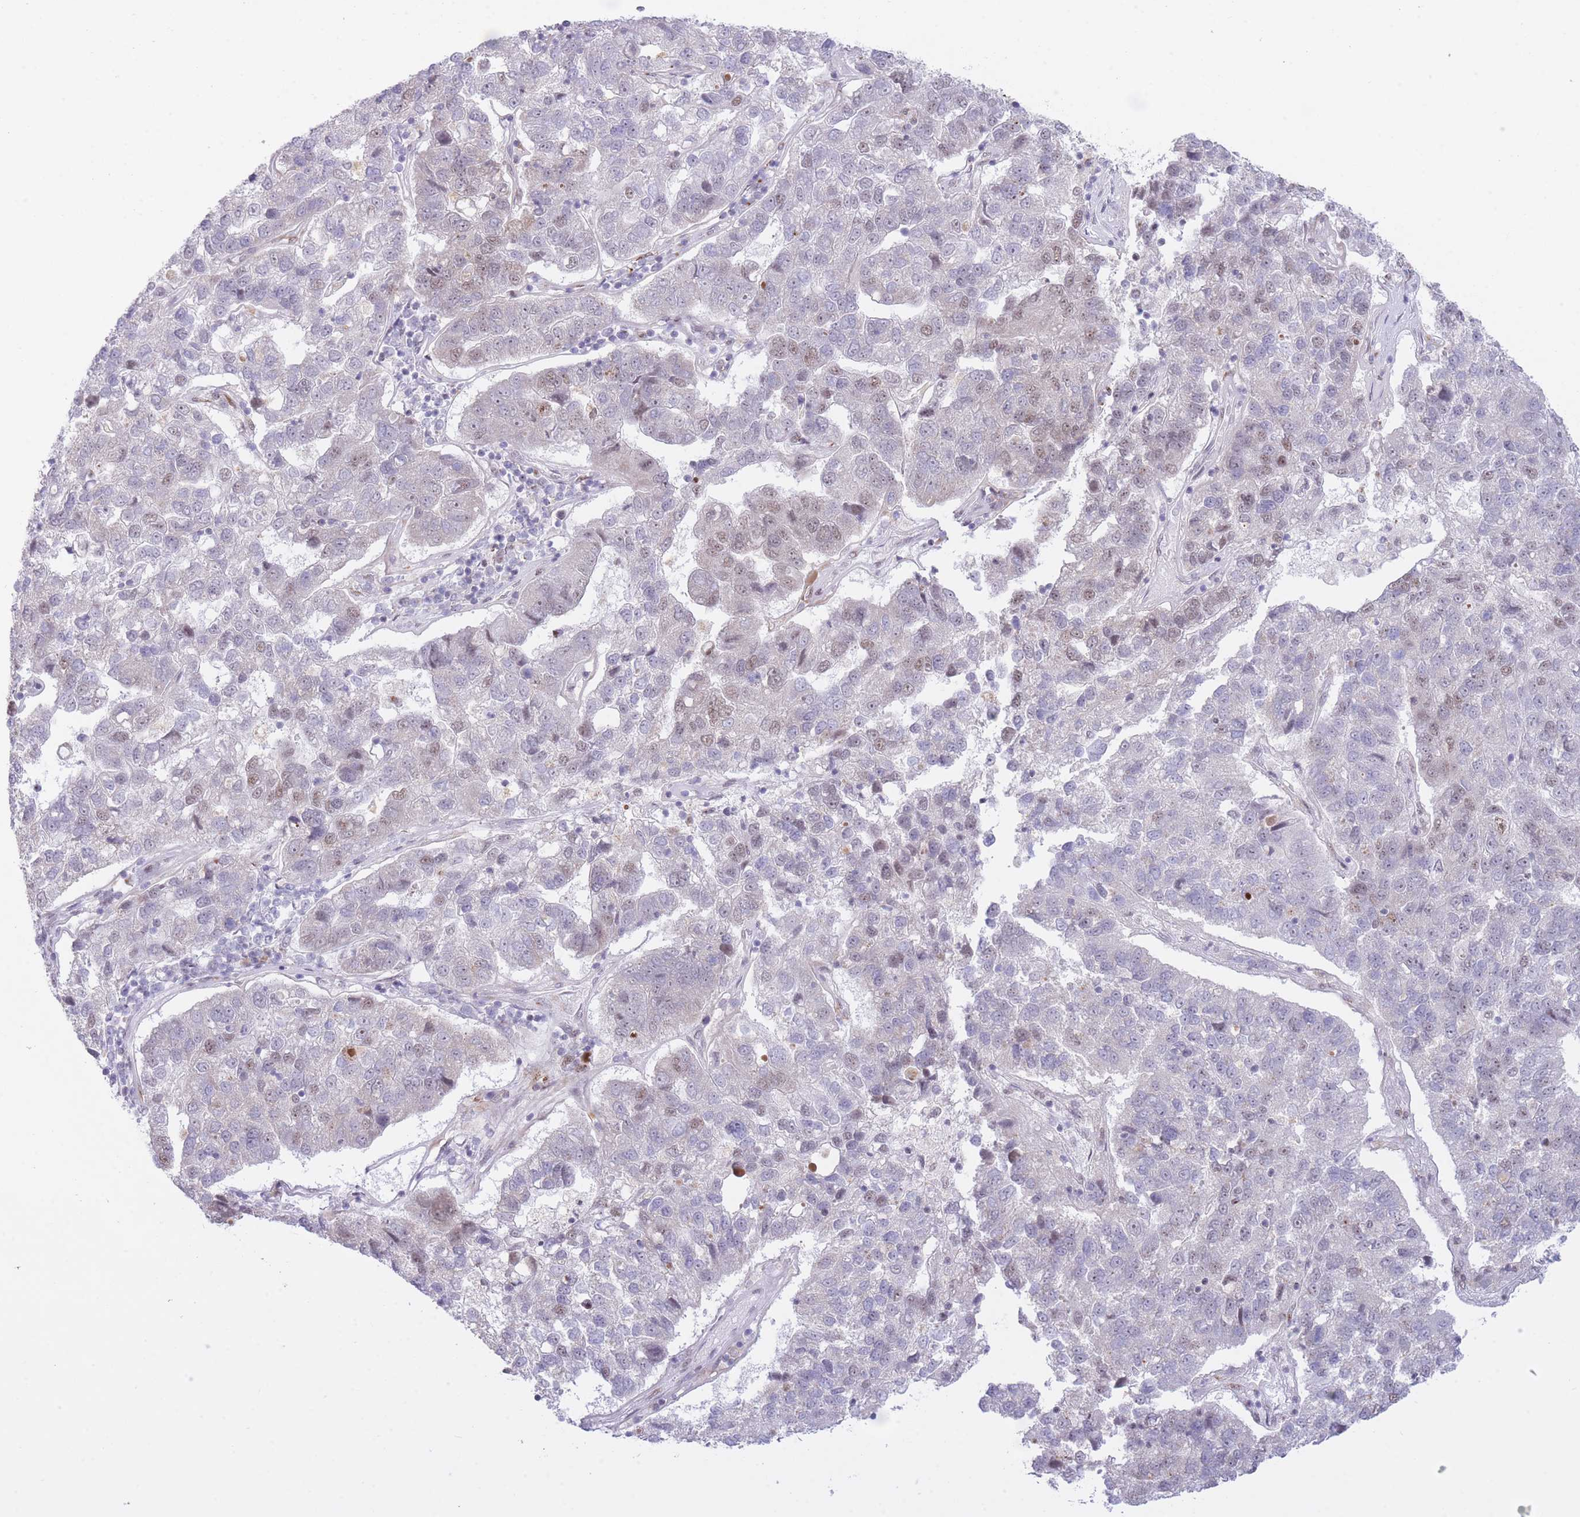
{"staining": {"intensity": "weak", "quantity": "<25%", "location": "nuclear"}, "tissue": "pancreatic cancer", "cell_type": "Tumor cells", "image_type": "cancer", "snomed": [{"axis": "morphology", "description": "Adenocarcinoma, NOS"}, {"axis": "topography", "description": "Pancreas"}], "caption": "Immunohistochemical staining of pancreatic cancer (adenocarcinoma) displays no significant staining in tumor cells. (Brightfield microscopy of DAB immunohistochemistry at high magnification).", "gene": "INO80C", "patient": {"sex": "female", "age": 61}}